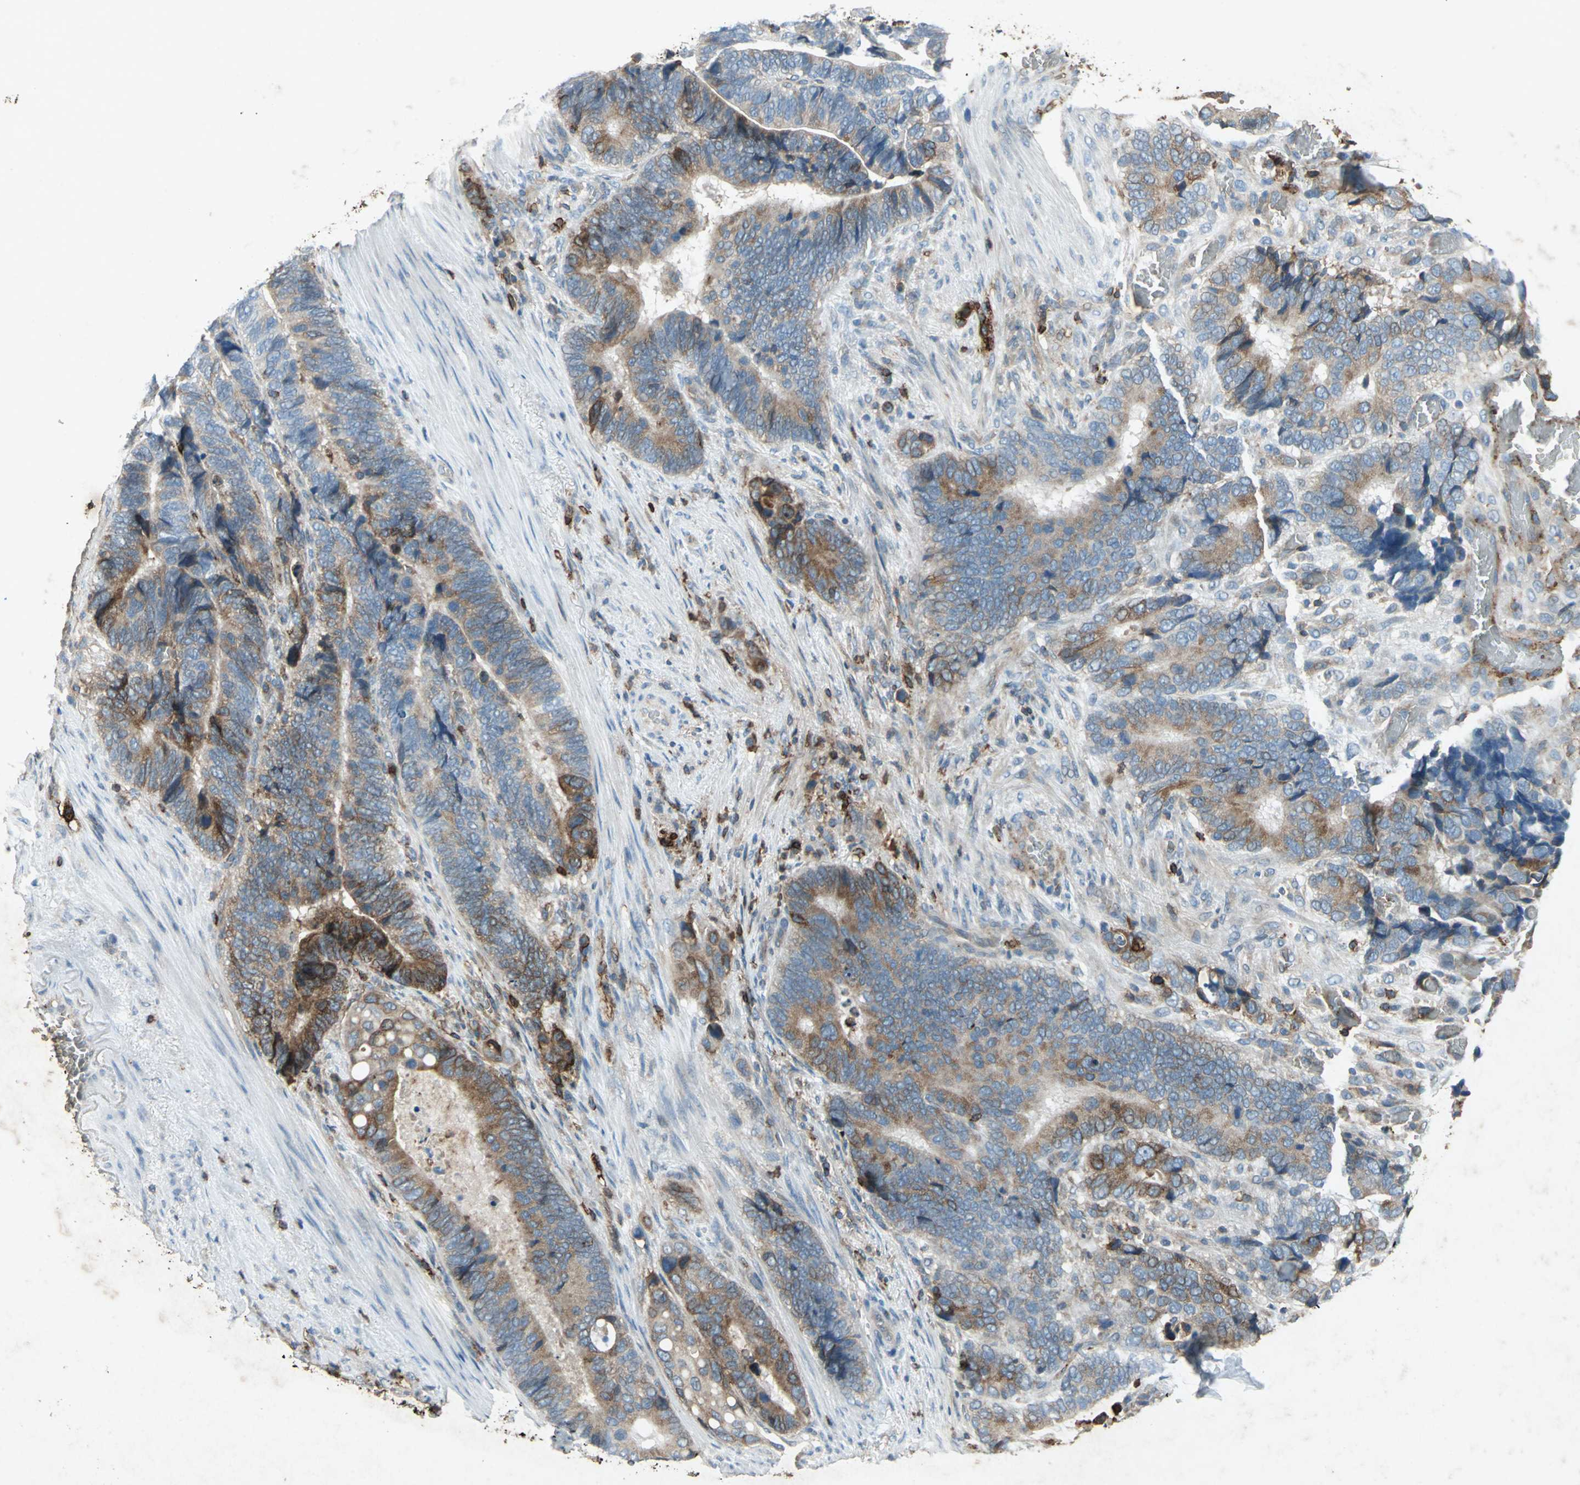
{"staining": {"intensity": "moderate", "quantity": "25%-75%", "location": "cytoplasmic/membranous"}, "tissue": "colorectal cancer", "cell_type": "Tumor cells", "image_type": "cancer", "snomed": [{"axis": "morphology", "description": "Adenocarcinoma, NOS"}, {"axis": "topography", "description": "Colon"}], "caption": "Tumor cells reveal moderate cytoplasmic/membranous staining in approximately 25%-75% of cells in colorectal adenocarcinoma. The staining was performed using DAB to visualize the protein expression in brown, while the nuclei were stained in blue with hematoxylin (Magnification: 20x).", "gene": "CCR6", "patient": {"sex": "male", "age": 72}}